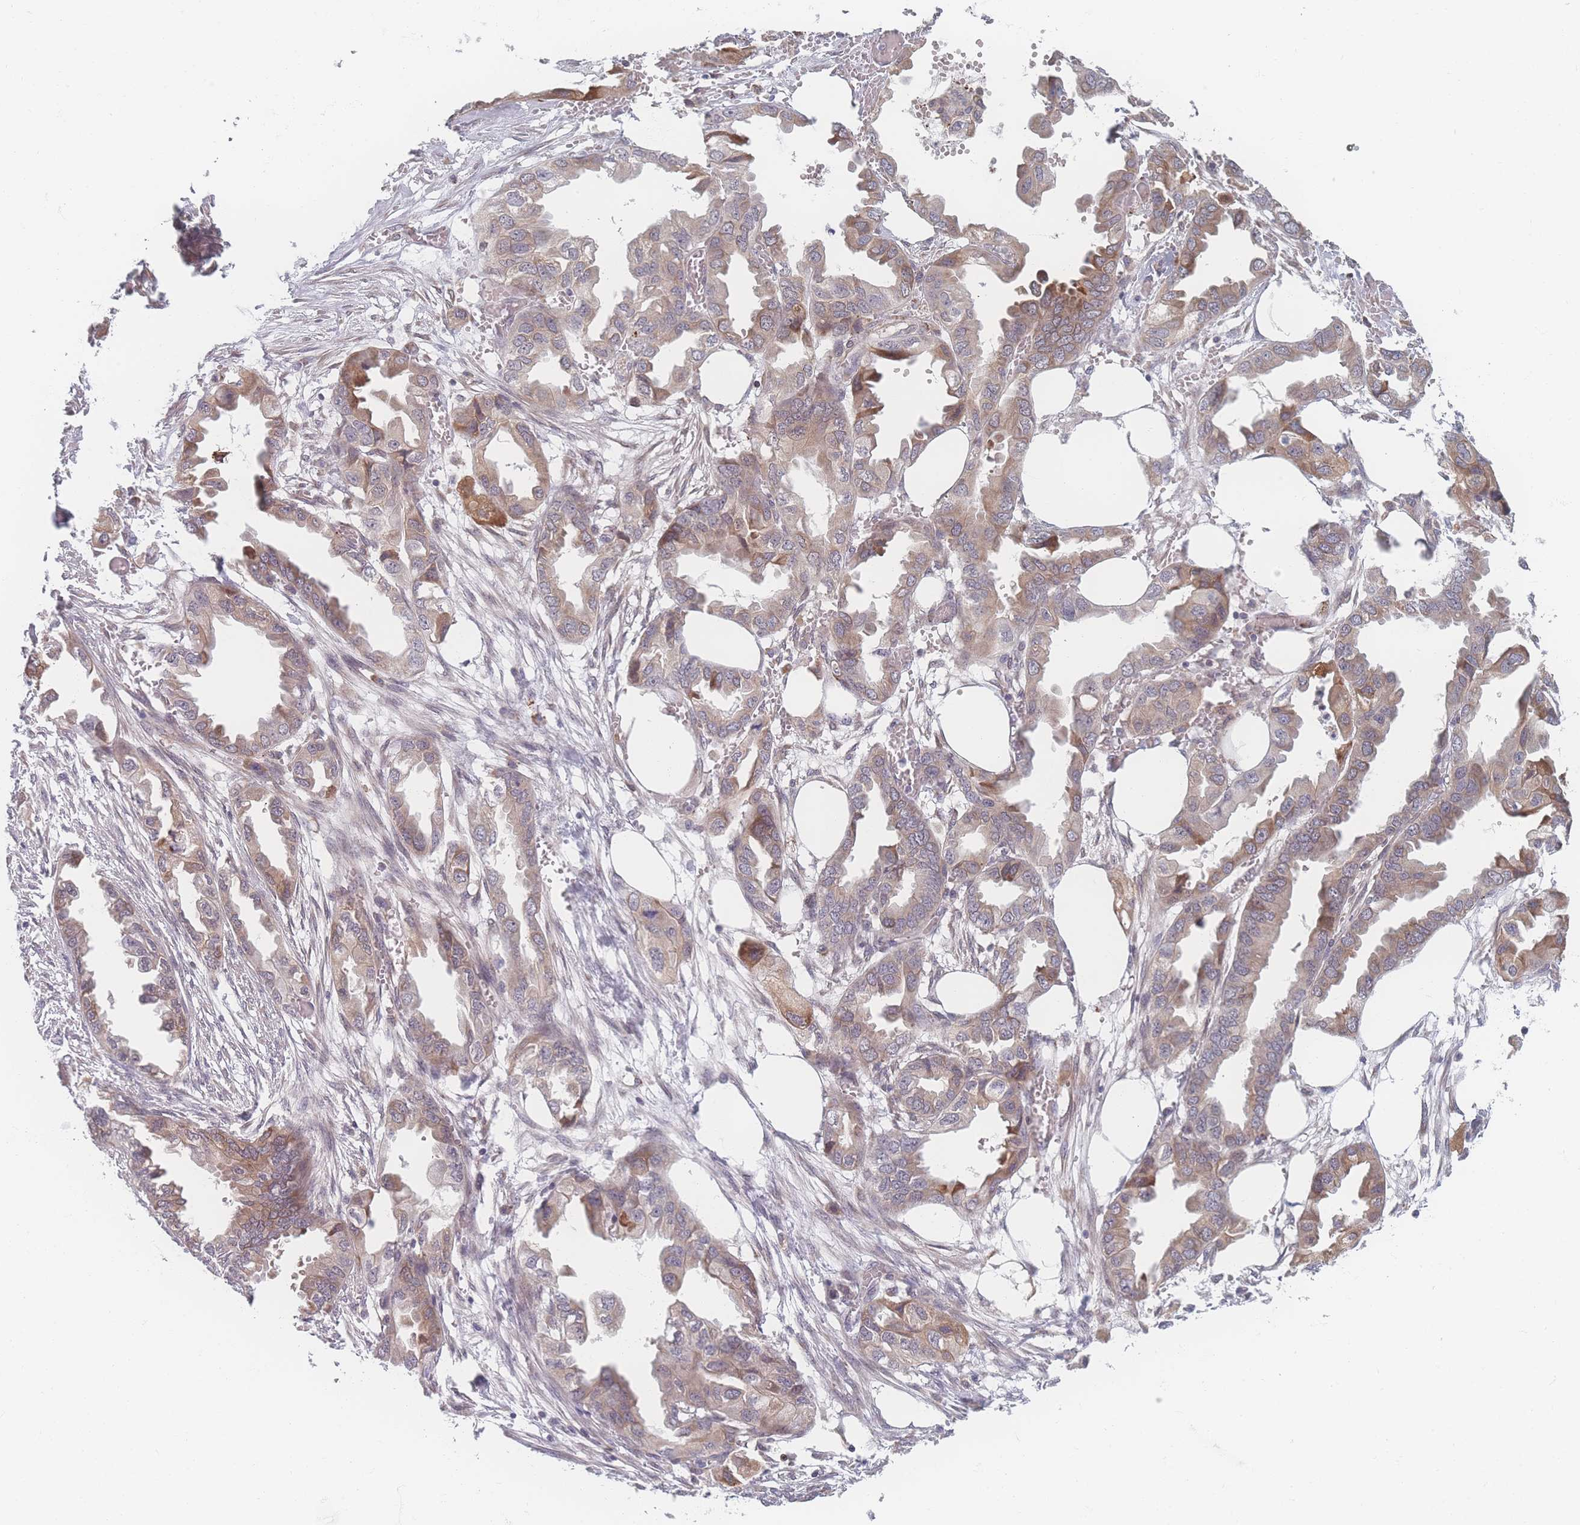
{"staining": {"intensity": "moderate", "quantity": "25%-75%", "location": "cytoplasmic/membranous"}, "tissue": "endometrial cancer", "cell_type": "Tumor cells", "image_type": "cancer", "snomed": [{"axis": "morphology", "description": "Adenocarcinoma, NOS"}, {"axis": "morphology", "description": "Adenocarcinoma, metastatic, NOS"}, {"axis": "topography", "description": "Adipose tissue"}, {"axis": "topography", "description": "Endometrium"}], "caption": "A micrograph of endometrial cancer (adenocarcinoma) stained for a protein shows moderate cytoplasmic/membranous brown staining in tumor cells.", "gene": "ZC3H13", "patient": {"sex": "female", "age": 67}}